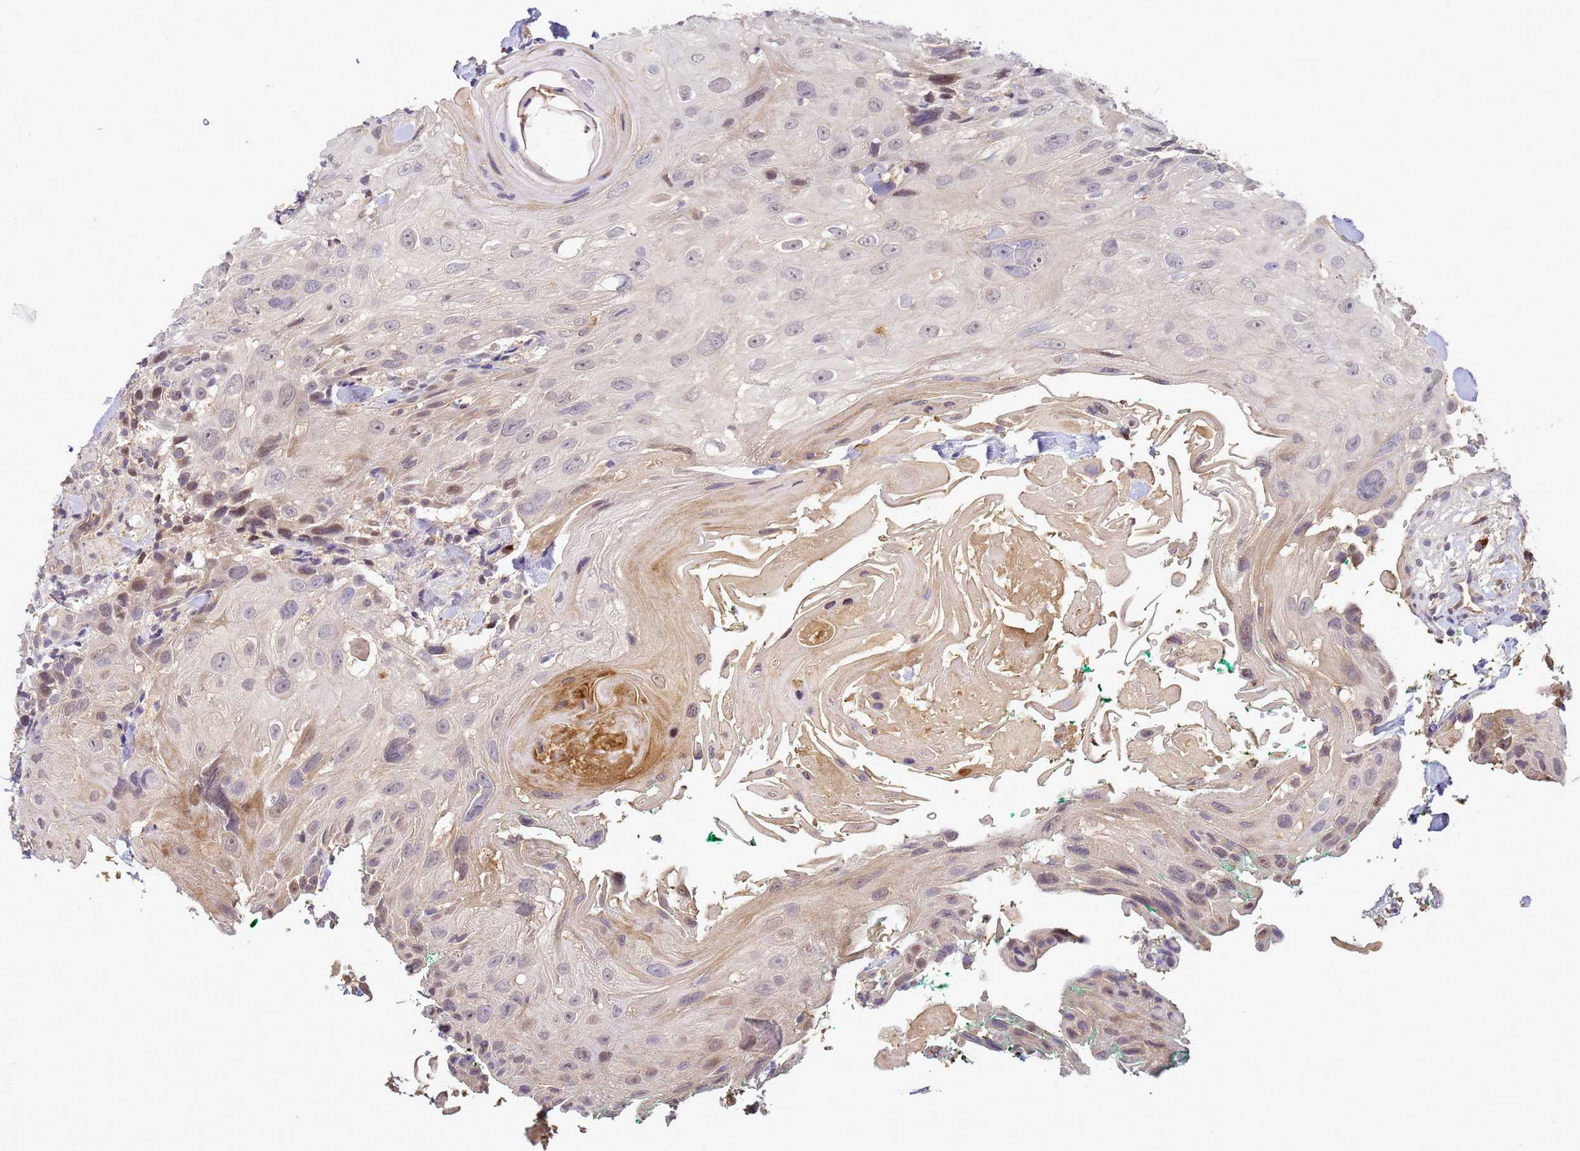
{"staining": {"intensity": "weak", "quantity": "<25%", "location": "cytoplasmic/membranous,nuclear"}, "tissue": "head and neck cancer", "cell_type": "Tumor cells", "image_type": "cancer", "snomed": [{"axis": "morphology", "description": "Squamous cell carcinoma, NOS"}, {"axis": "topography", "description": "Head-Neck"}], "caption": "This histopathology image is of squamous cell carcinoma (head and neck) stained with immunohistochemistry to label a protein in brown with the nuclei are counter-stained blue. There is no staining in tumor cells.", "gene": "TMEM74B", "patient": {"sex": "male", "age": 81}}